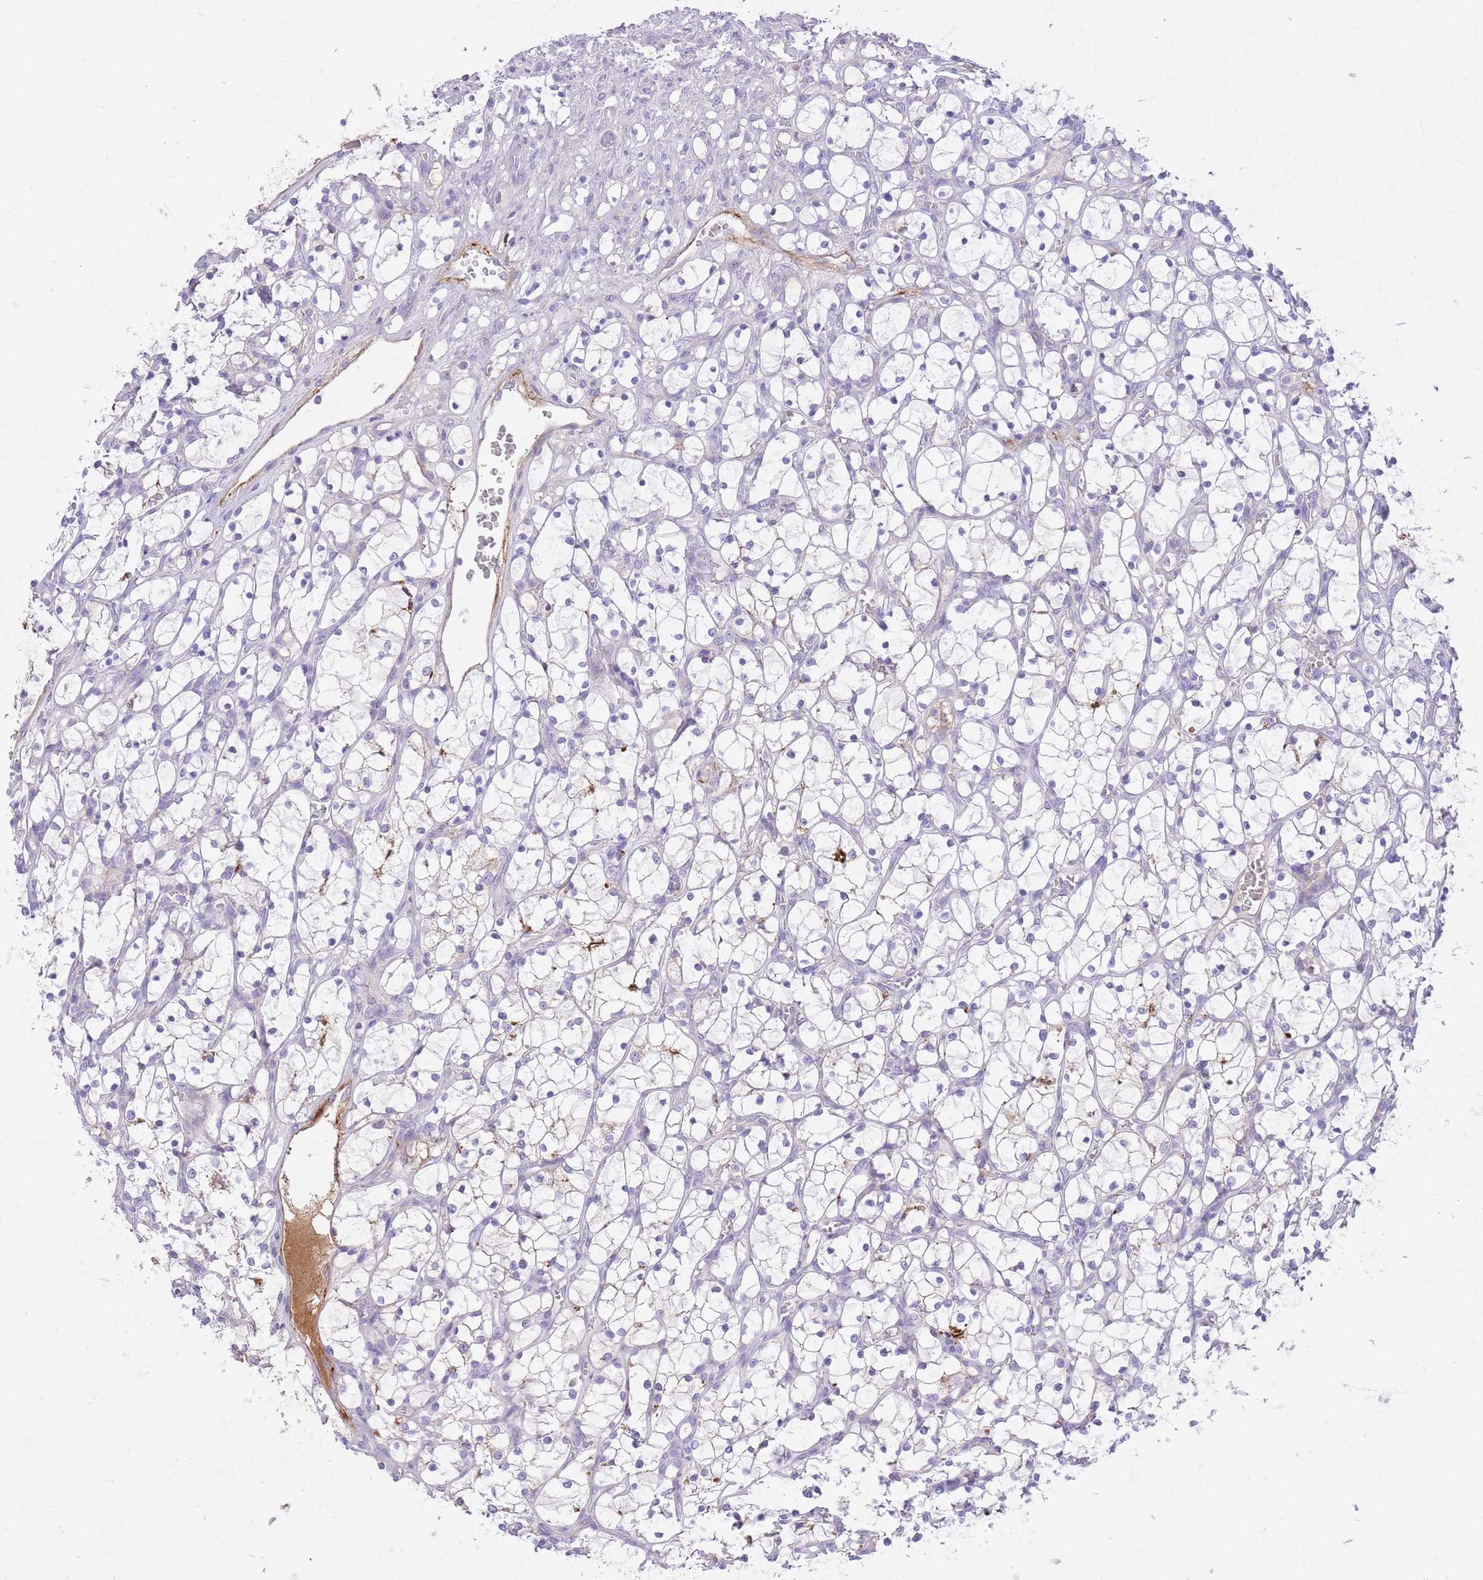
{"staining": {"intensity": "negative", "quantity": "none", "location": "none"}, "tissue": "renal cancer", "cell_type": "Tumor cells", "image_type": "cancer", "snomed": [{"axis": "morphology", "description": "Adenocarcinoma, NOS"}, {"axis": "topography", "description": "Kidney"}], "caption": "Adenocarcinoma (renal) was stained to show a protein in brown. There is no significant positivity in tumor cells. (DAB (3,3'-diaminobenzidine) IHC, high magnification).", "gene": "HRG", "patient": {"sex": "female", "age": 69}}